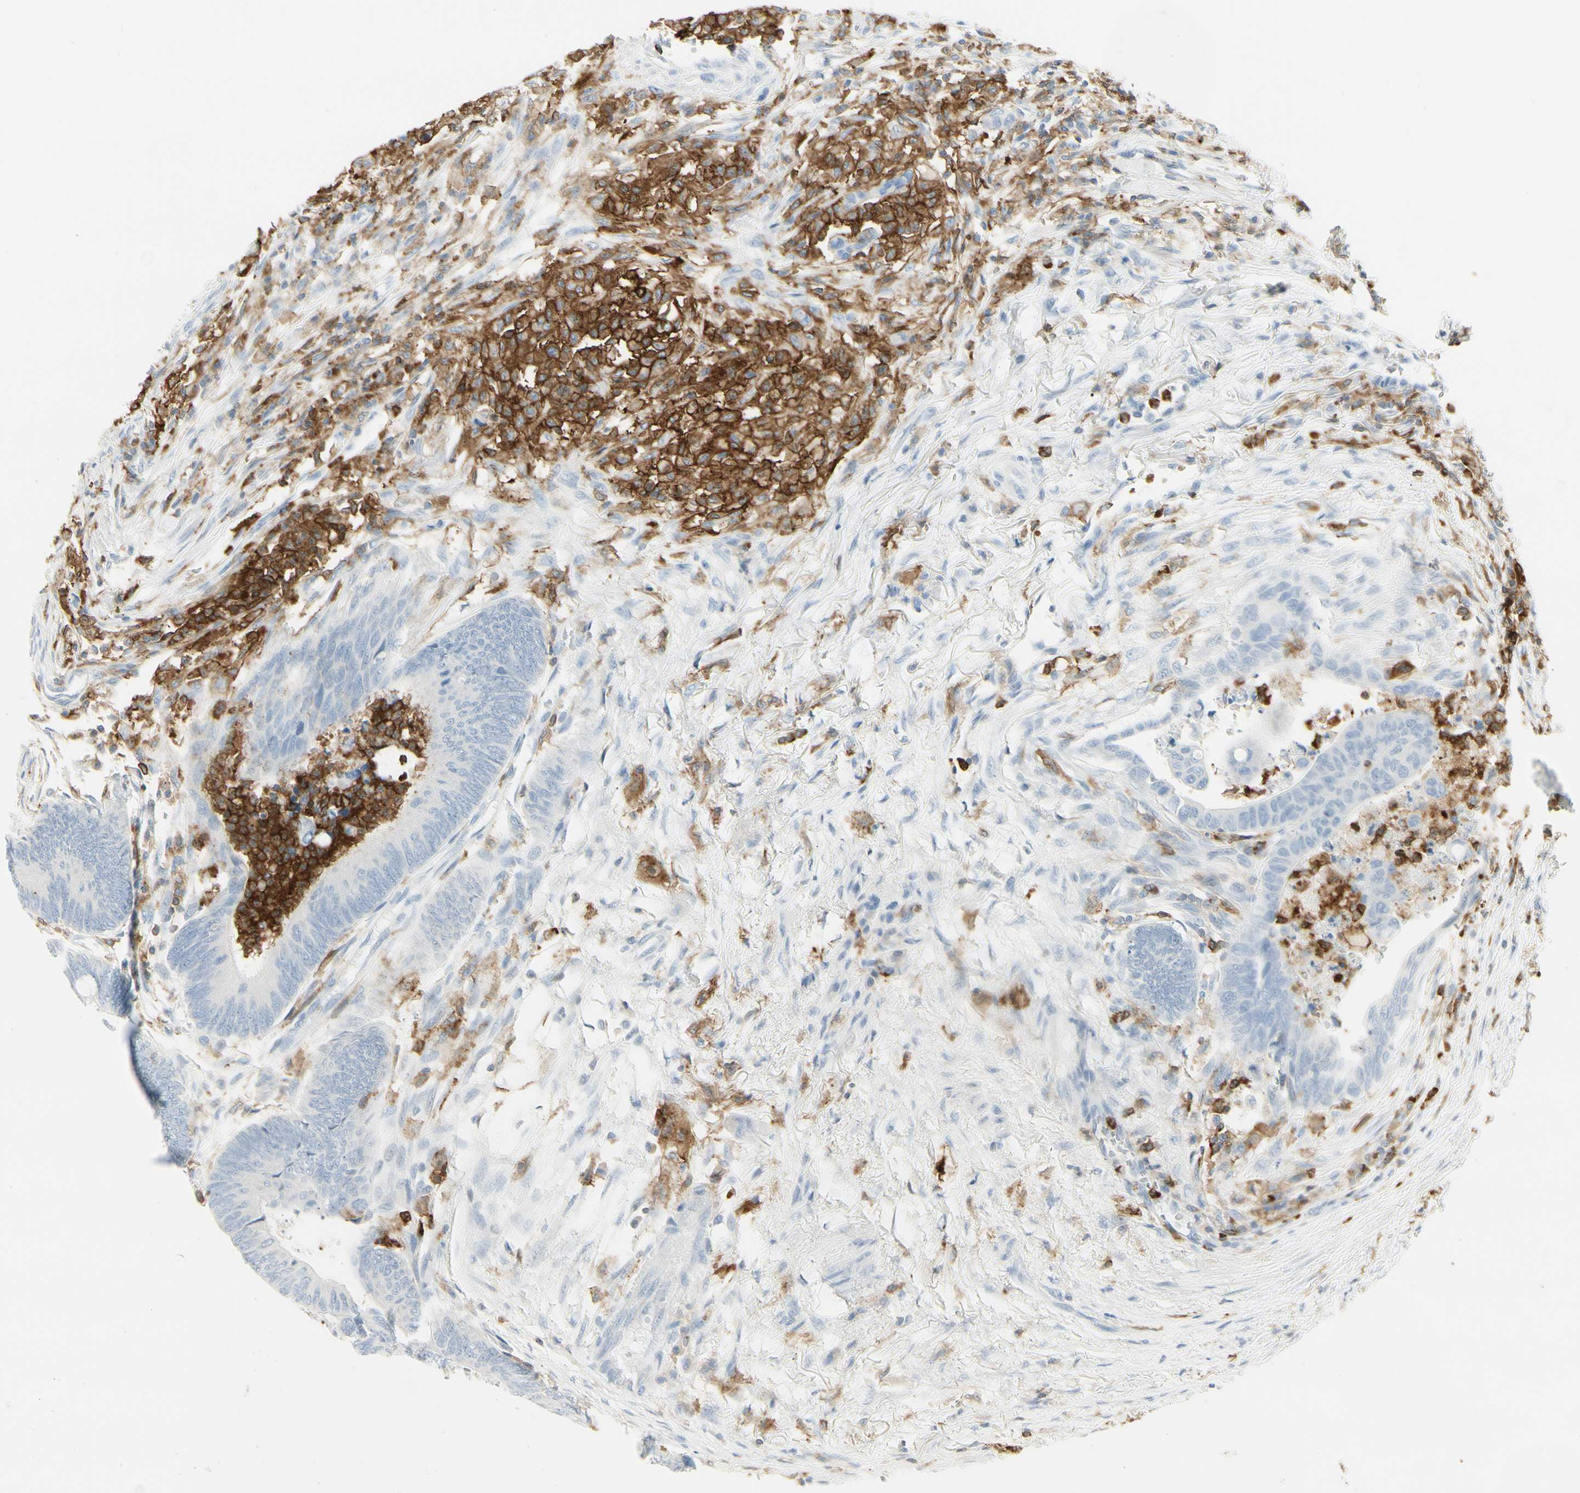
{"staining": {"intensity": "negative", "quantity": "none", "location": "none"}, "tissue": "colorectal cancer", "cell_type": "Tumor cells", "image_type": "cancer", "snomed": [{"axis": "morphology", "description": "Normal tissue, NOS"}, {"axis": "morphology", "description": "Adenocarcinoma, NOS"}, {"axis": "topography", "description": "Rectum"}, {"axis": "topography", "description": "Peripheral nerve tissue"}], "caption": "Tumor cells are negative for brown protein staining in colorectal cancer (adenocarcinoma).", "gene": "ITGB2", "patient": {"sex": "male", "age": 92}}